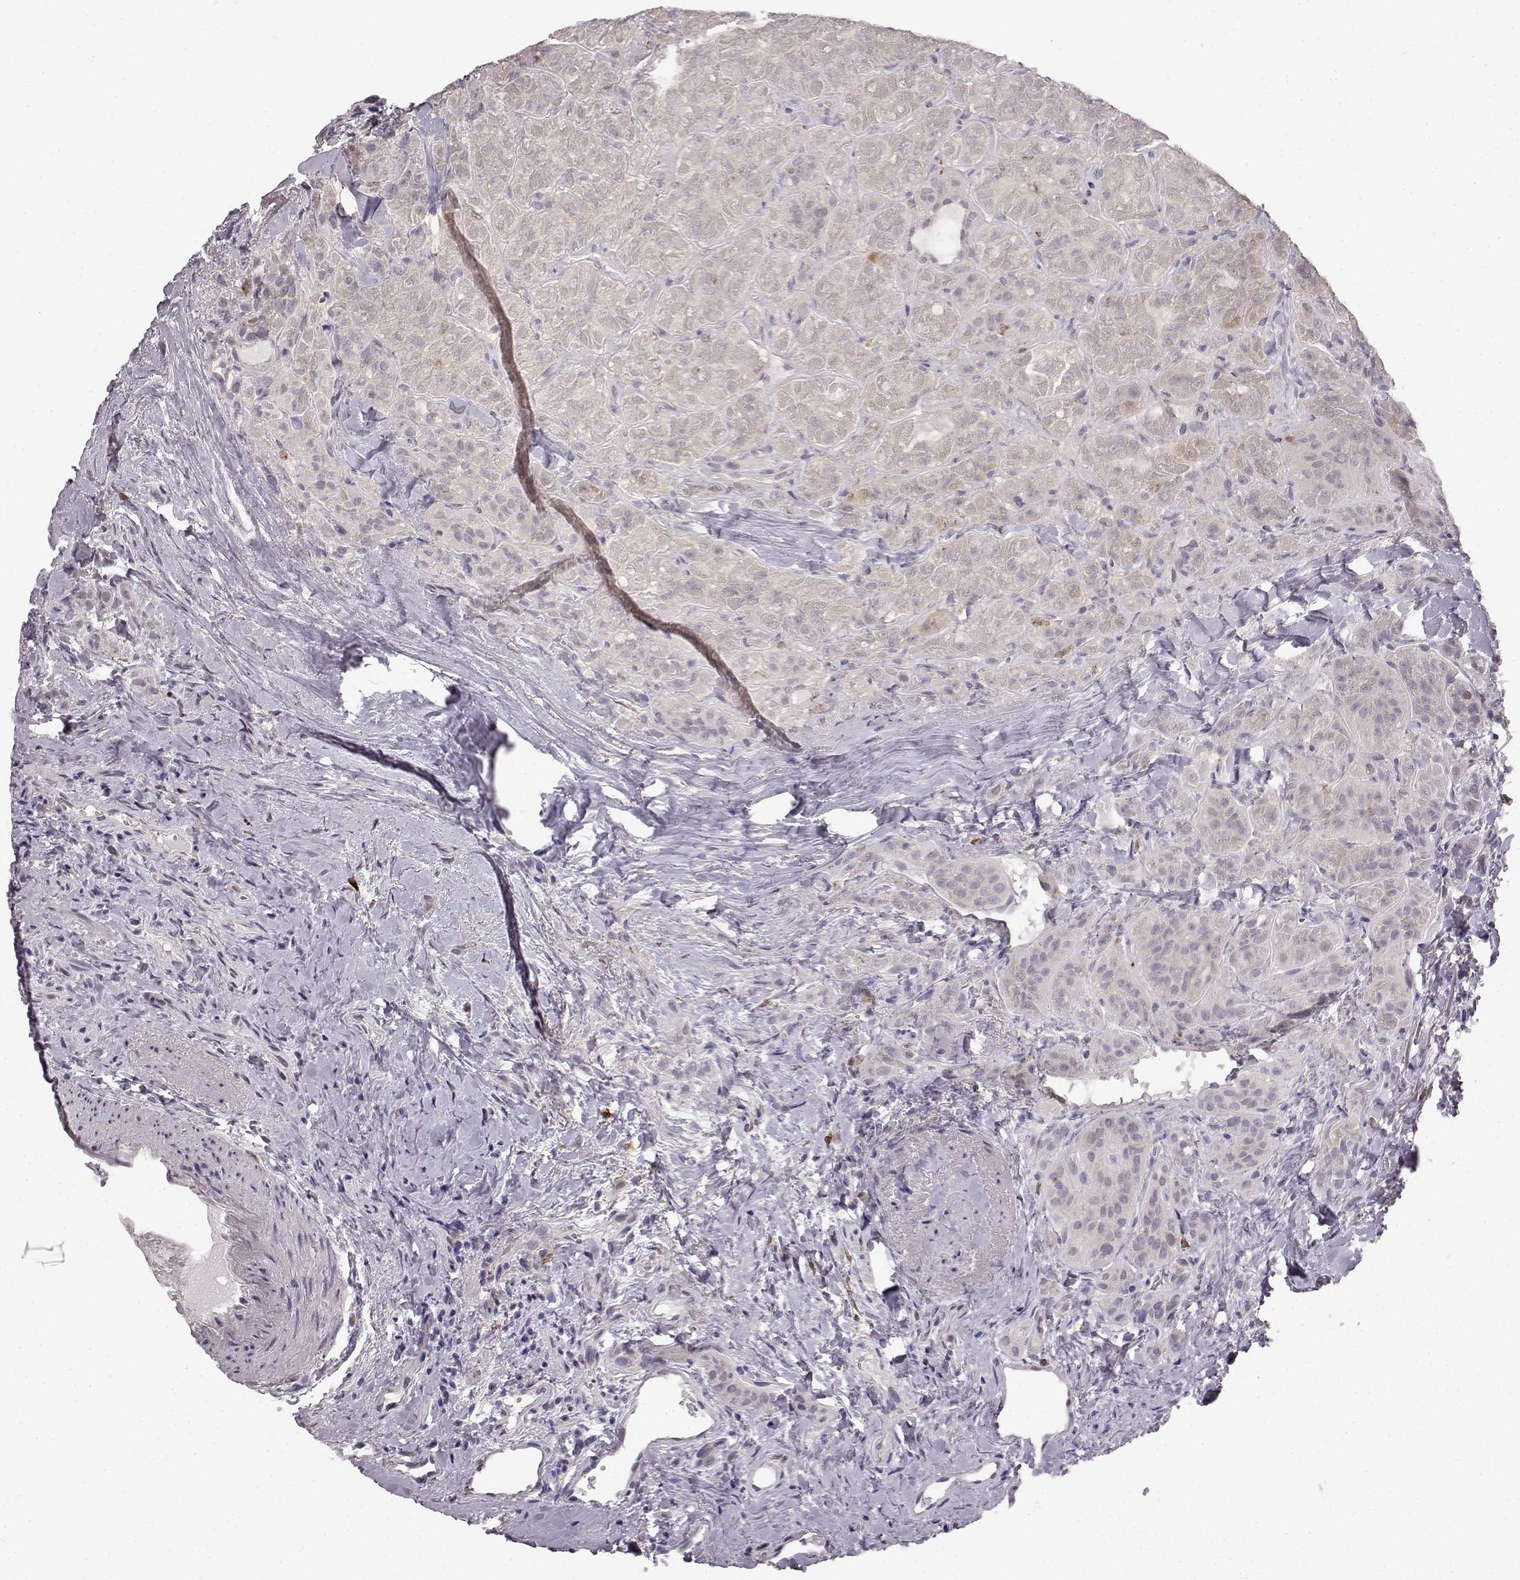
{"staining": {"intensity": "negative", "quantity": "none", "location": "none"}, "tissue": "thyroid cancer", "cell_type": "Tumor cells", "image_type": "cancer", "snomed": [{"axis": "morphology", "description": "Papillary adenocarcinoma, NOS"}, {"axis": "topography", "description": "Thyroid gland"}], "caption": "Tumor cells are negative for protein expression in human thyroid cancer.", "gene": "SPAG17", "patient": {"sex": "female", "age": 45}}